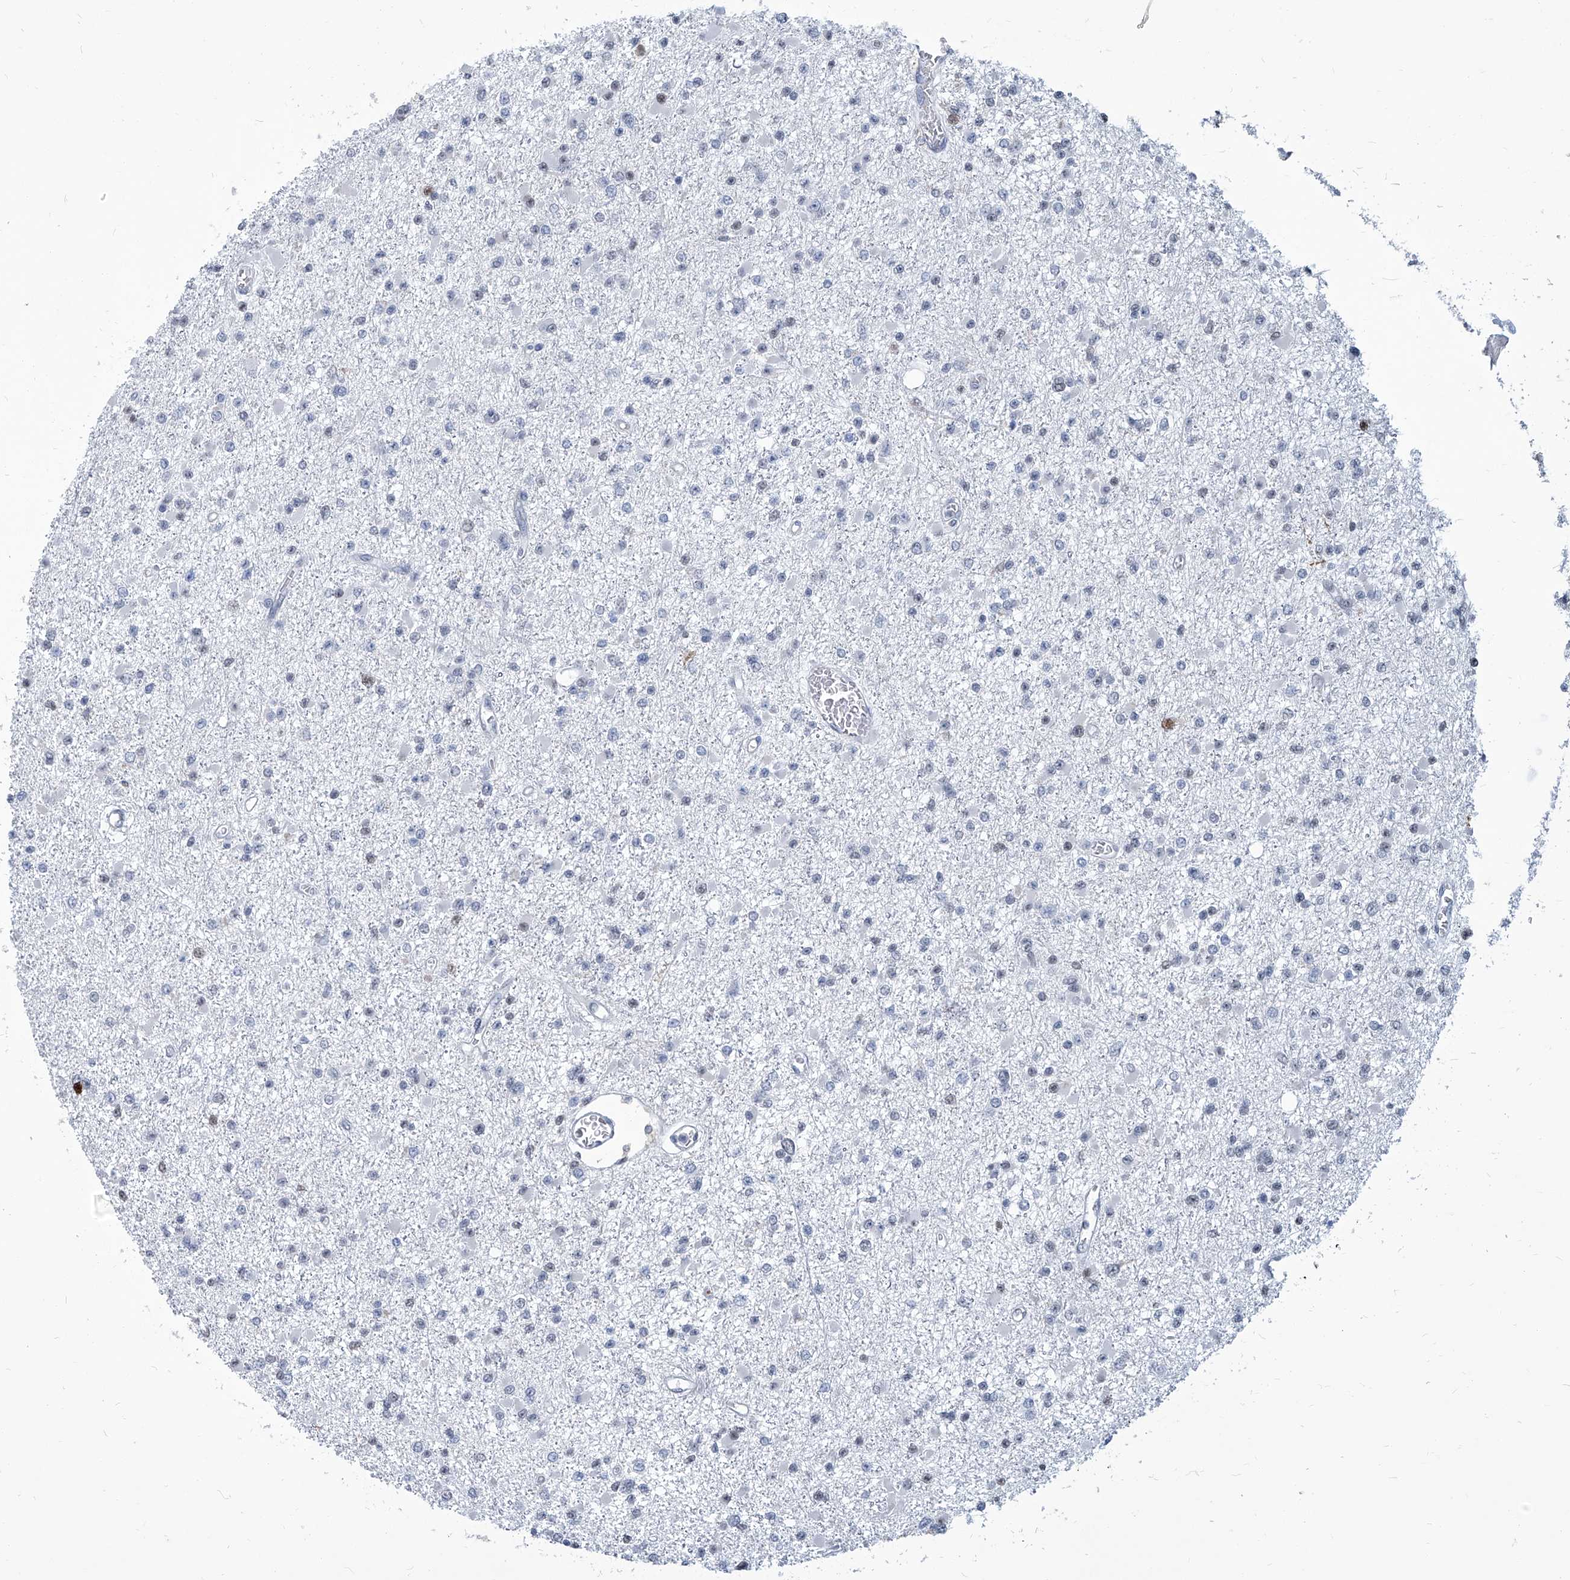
{"staining": {"intensity": "negative", "quantity": "none", "location": "none"}, "tissue": "glioma", "cell_type": "Tumor cells", "image_type": "cancer", "snomed": [{"axis": "morphology", "description": "Glioma, malignant, Low grade"}, {"axis": "topography", "description": "Brain"}], "caption": "Immunohistochemistry (IHC) histopathology image of human low-grade glioma (malignant) stained for a protein (brown), which shows no staining in tumor cells. The staining was performed using DAB (3,3'-diaminobenzidine) to visualize the protein expression in brown, while the nuclei were stained in blue with hematoxylin (Magnification: 20x).", "gene": "PCNA", "patient": {"sex": "female", "age": 22}}